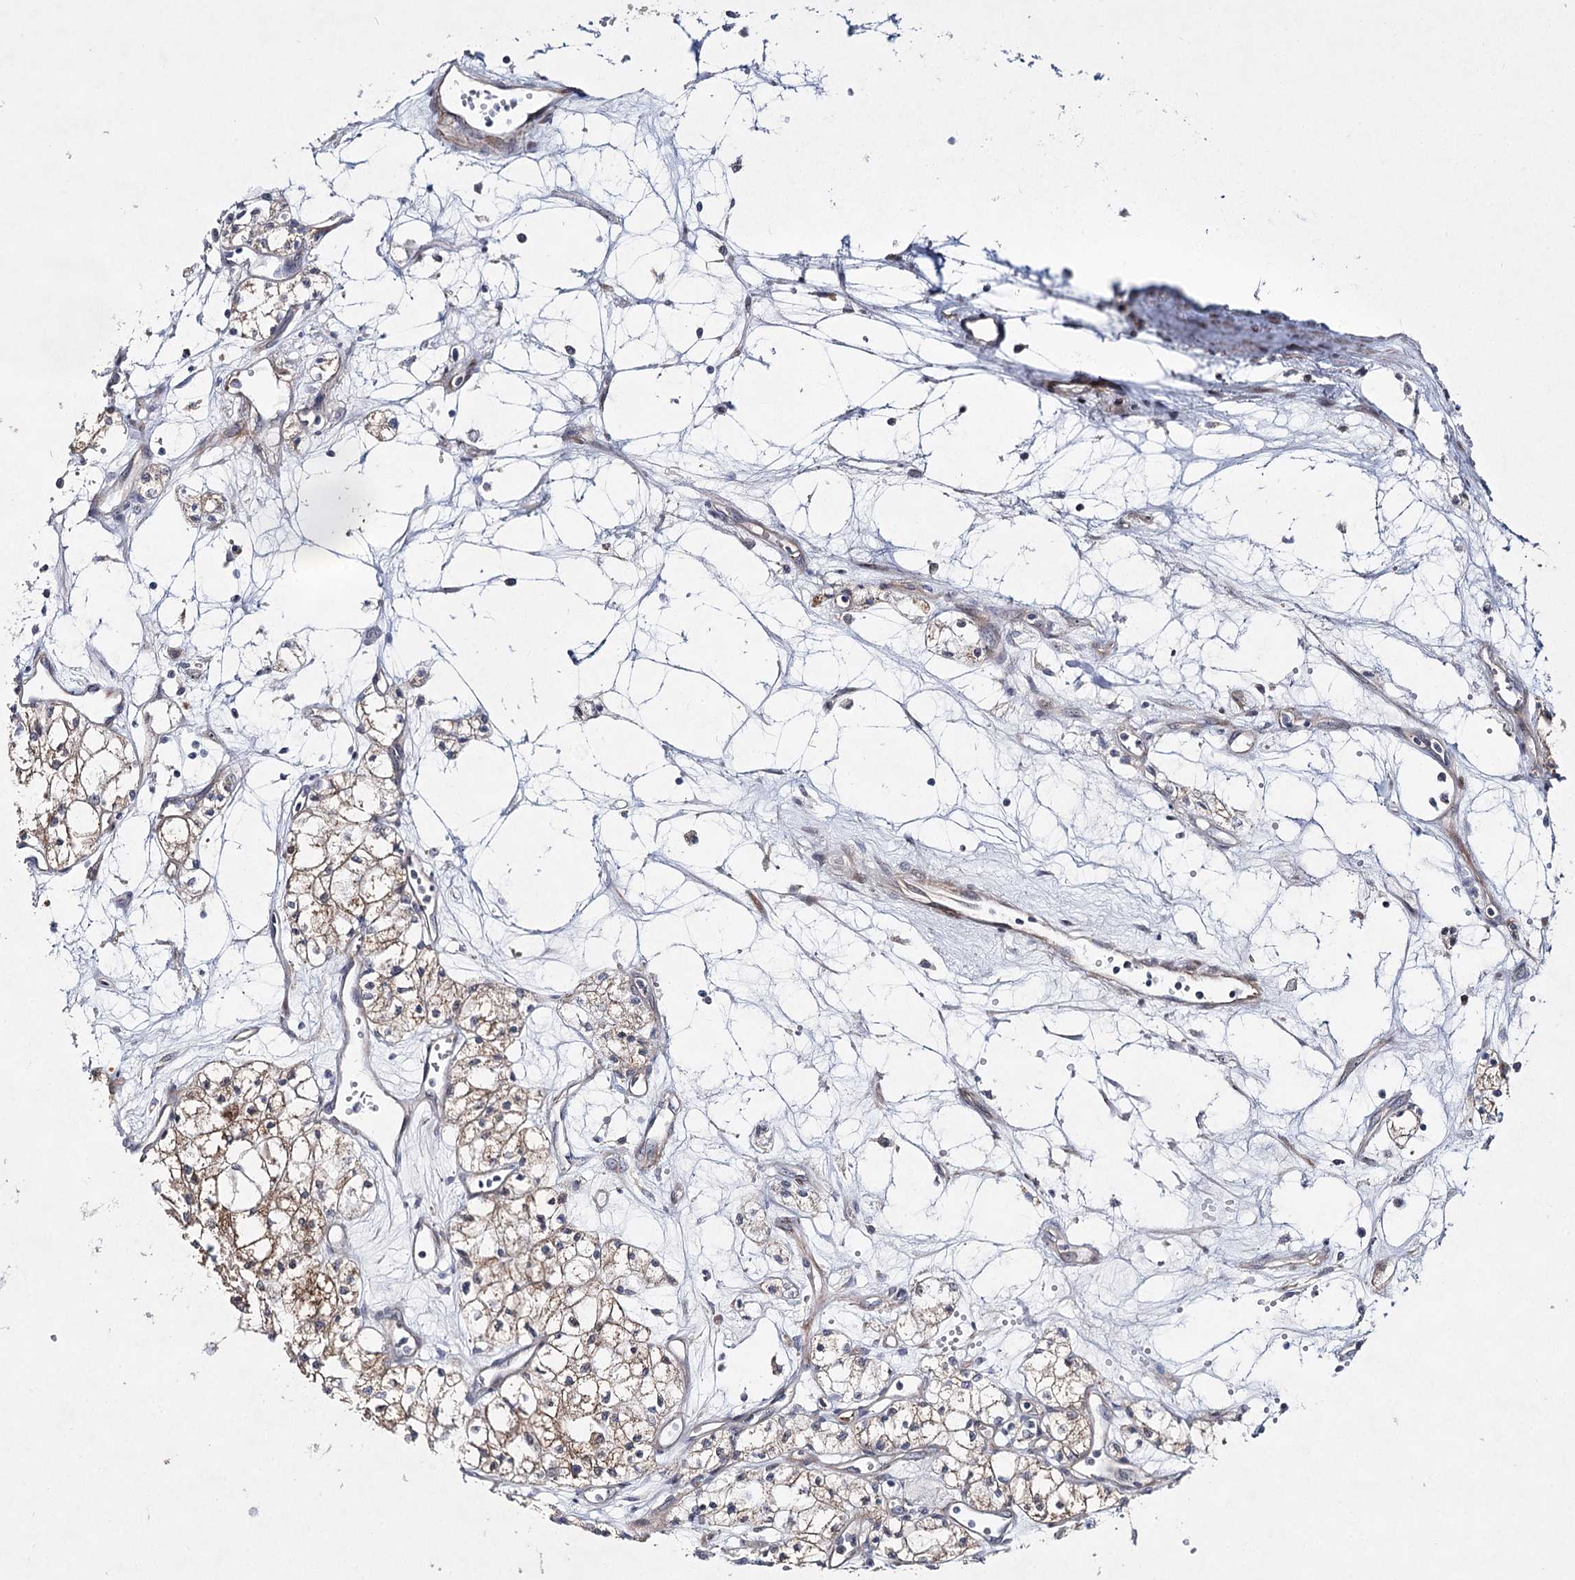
{"staining": {"intensity": "moderate", "quantity": ">75%", "location": "cytoplasmic/membranous"}, "tissue": "renal cancer", "cell_type": "Tumor cells", "image_type": "cancer", "snomed": [{"axis": "morphology", "description": "Adenocarcinoma, NOS"}, {"axis": "topography", "description": "Kidney"}], "caption": "There is medium levels of moderate cytoplasmic/membranous positivity in tumor cells of renal adenocarcinoma, as demonstrated by immunohistochemical staining (brown color).", "gene": "ARHGAP32", "patient": {"sex": "male", "age": 59}}